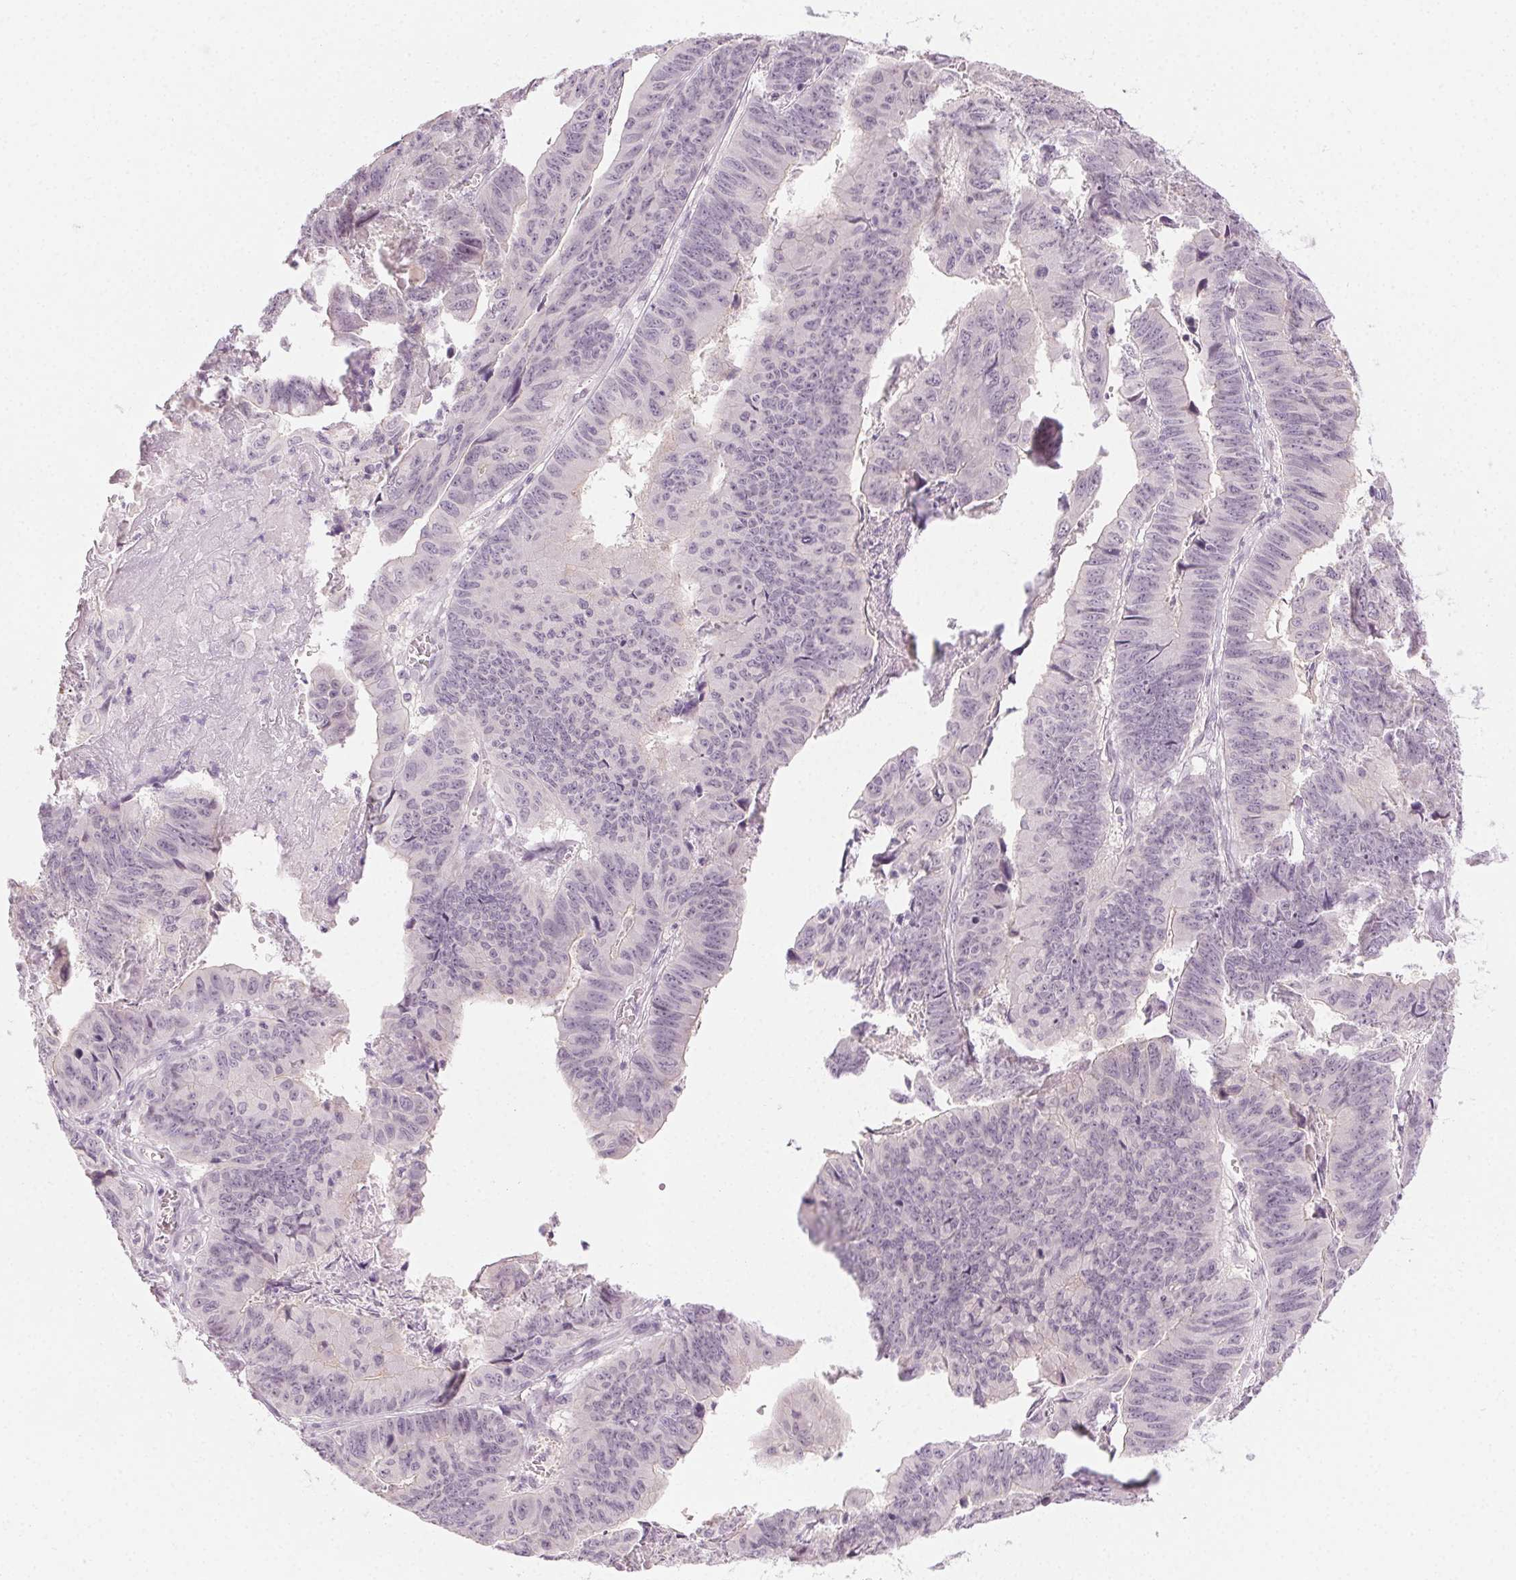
{"staining": {"intensity": "negative", "quantity": "none", "location": "none"}, "tissue": "stomach cancer", "cell_type": "Tumor cells", "image_type": "cancer", "snomed": [{"axis": "morphology", "description": "Adenocarcinoma, NOS"}, {"axis": "topography", "description": "Stomach, lower"}], "caption": "Histopathology image shows no protein staining in tumor cells of stomach cancer (adenocarcinoma) tissue.", "gene": "HSF5", "patient": {"sex": "male", "age": 77}}